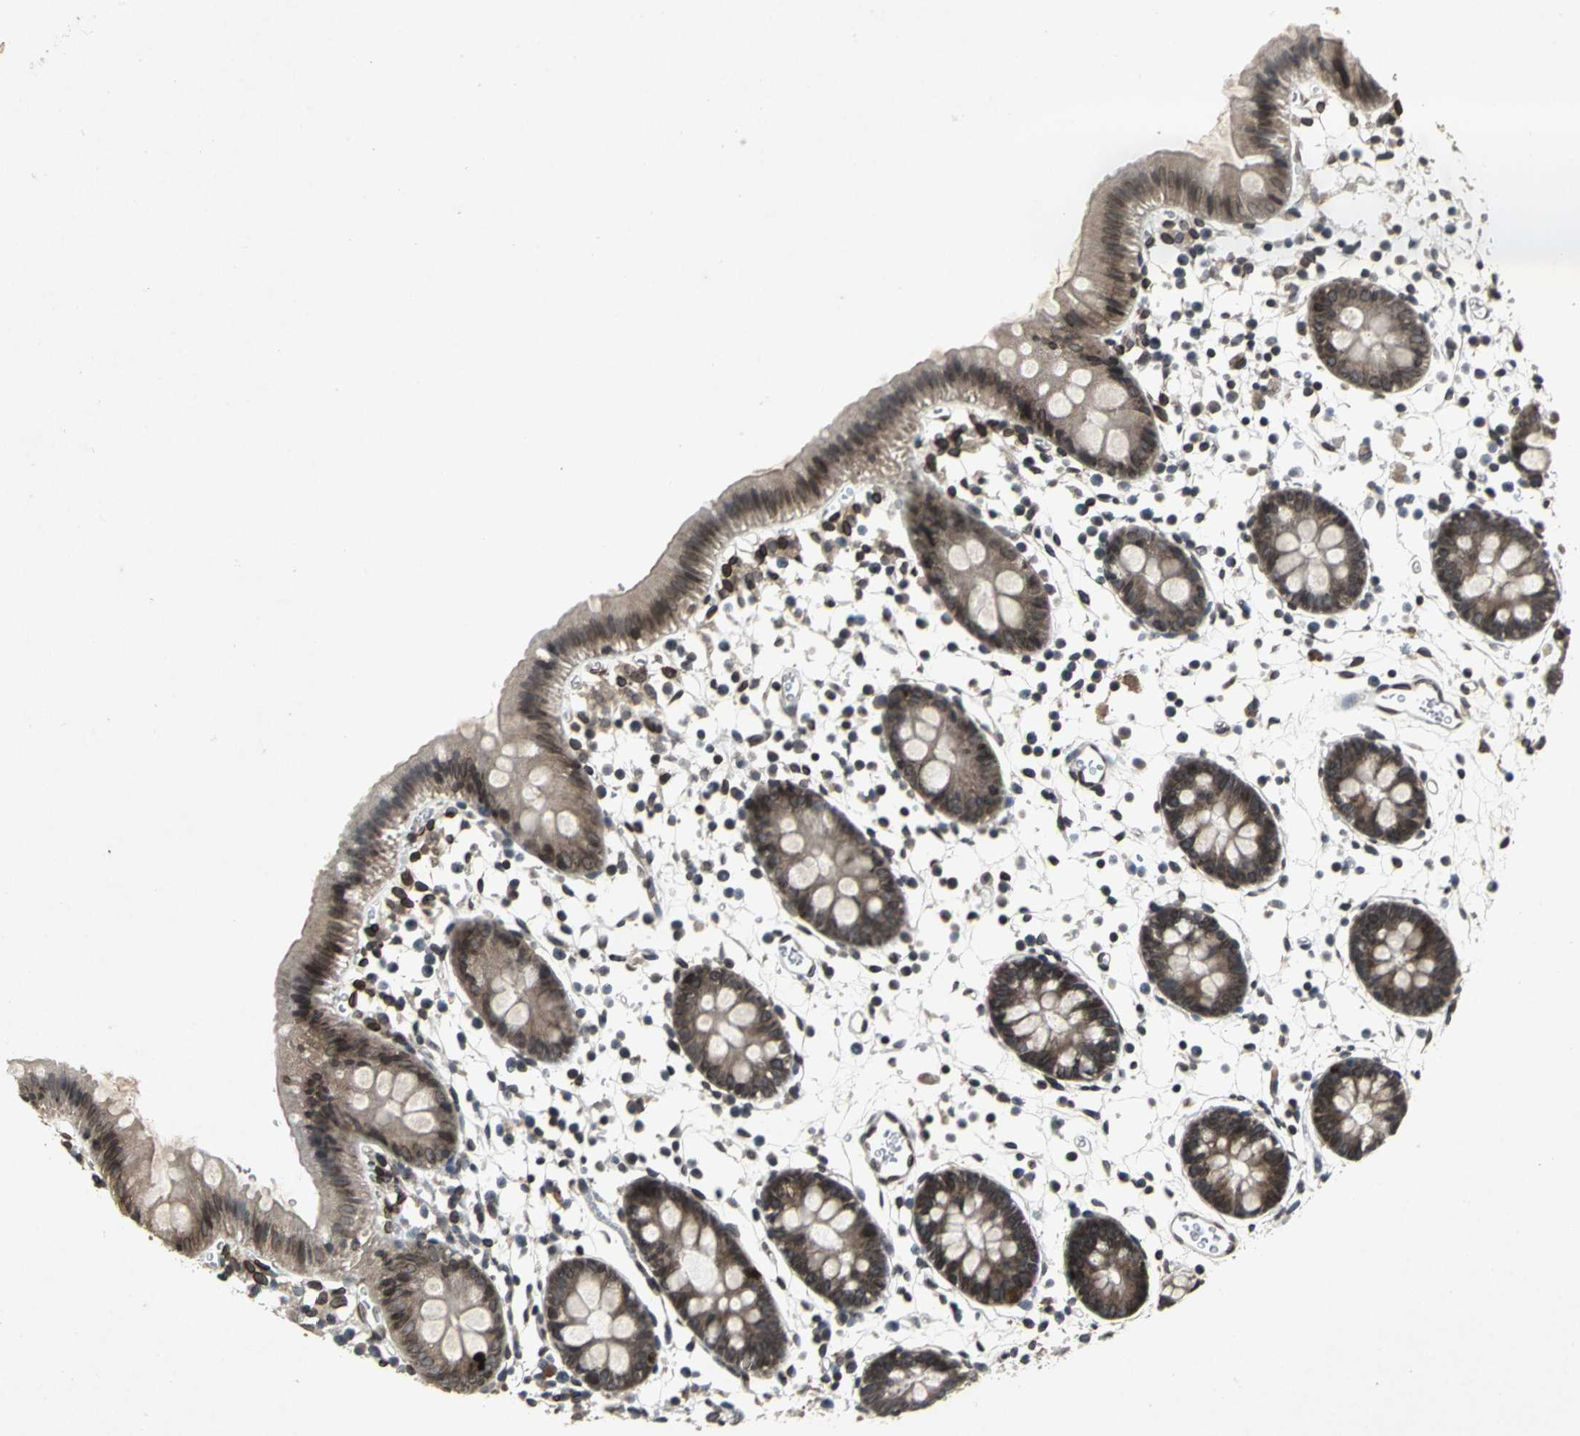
{"staining": {"intensity": "strong", "quantity": "25%-75%", "location": "nuclear"}, "tissue": "colon", "cell_type": "Endothelial cells", "image_type": "normal", "snomed": [{"axis": "morphology", "description": "Normal tissue, NOS"}, {"axis": "topography", "description": "Colon"}], "caption": "Benign colon displays strong nuclear positivity in approximately 25%-75% of endothelial cells, visualized by immunohistochemistry.", "gene": "SH2B3", "patient": {"sex": "male", "age": 14}}